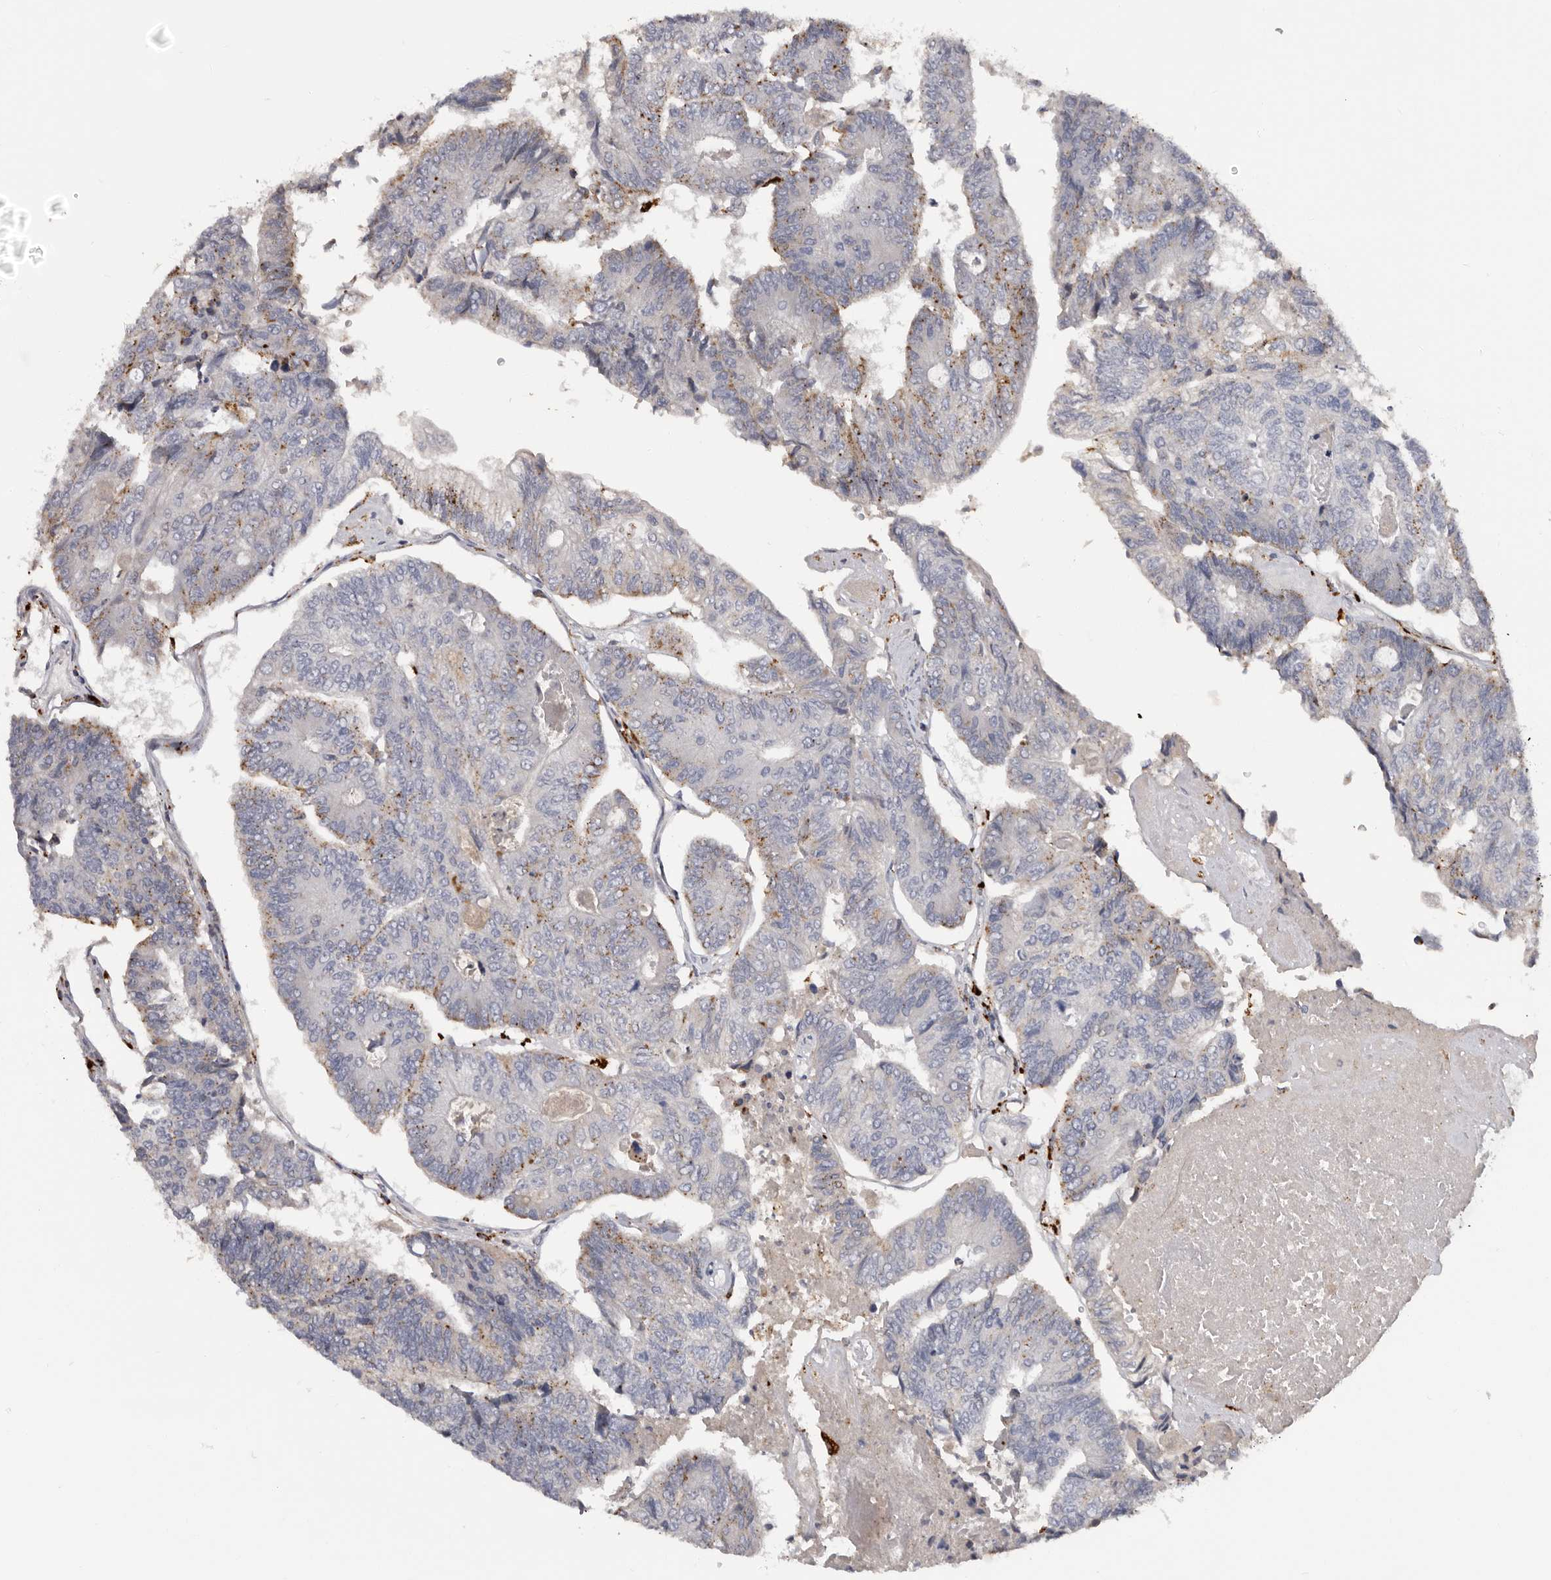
{"staining": {"intensity": "moderate", "quantity": "<25%", "location": "cytoplasmic/membranous"}, "tissue": "colorectal cancer", "cell_type": "Tumor cells", "image_type": "cancer", "snomed": [{"axis": "morphology", "description": "Adenocarcinoma, NOS"}, {"axis": "topography", "description": "Colon"}], "caption": "Moderate cytoplasmic/membranous positivity is appreciated in about <25% of tumor cells in colorectal cancer.", "gene": "DAP", "patient": {"sex": "female", "age": 67}}